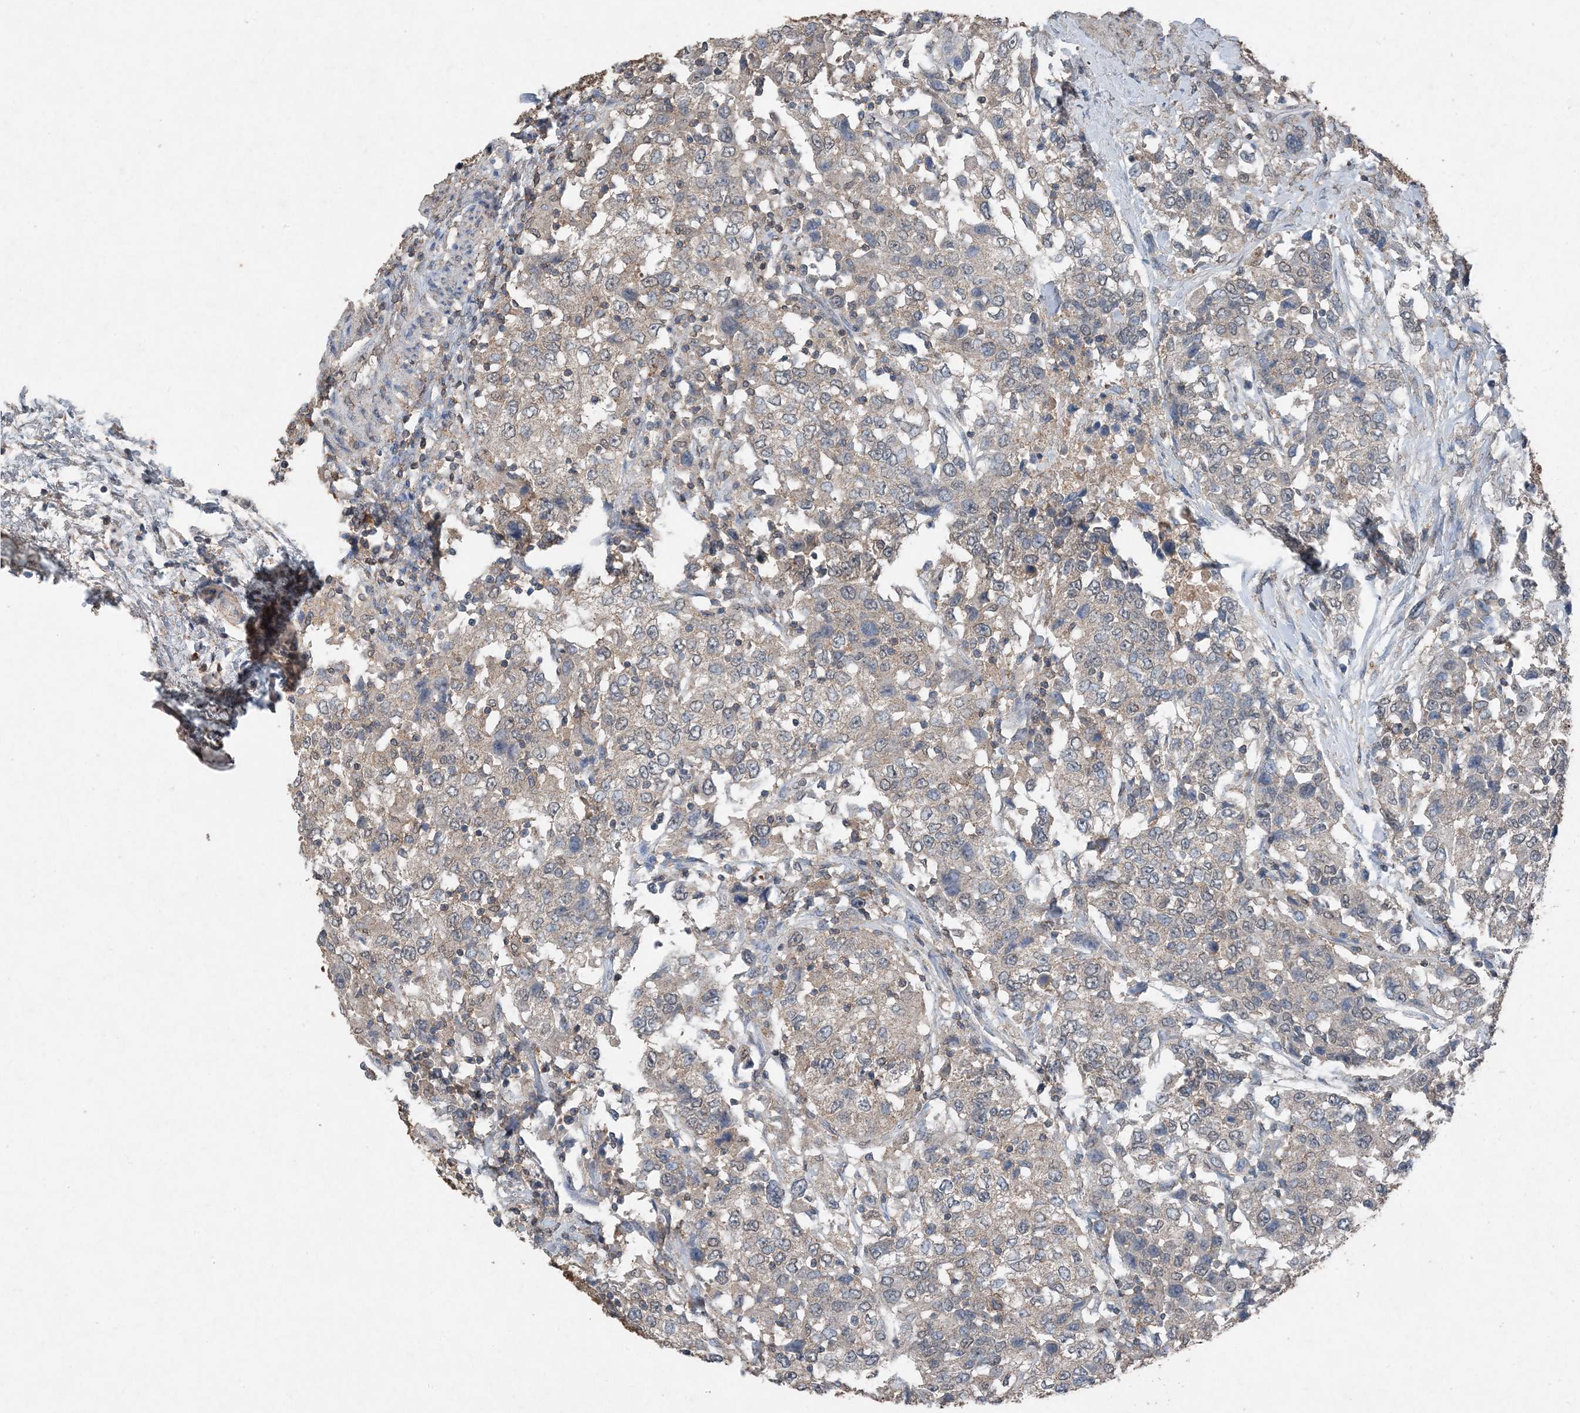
{"staining": {"intensity": "weak", "quantity": "25%-75%", "location": "cytoplasmic/membranous"}, "tissue": "urothelial cancer", "cell_type": "Tumor cells", "image_type": "cancer", "snomed": [{"axis": "morphology", "description": "Urothelial carcinoma, High grade"}, {"axis": "topography", "description": "Urinary bladder"}], "caption": "This histopathology image shows immunohistochemistry staining of human urothelial carcinoma (high-grade), with low weak cytoplasmic/membranous expression in about 25%-75% of tumor cells.", "gene": "FCN3", "patient": {"sex": "female", "age": 80}}